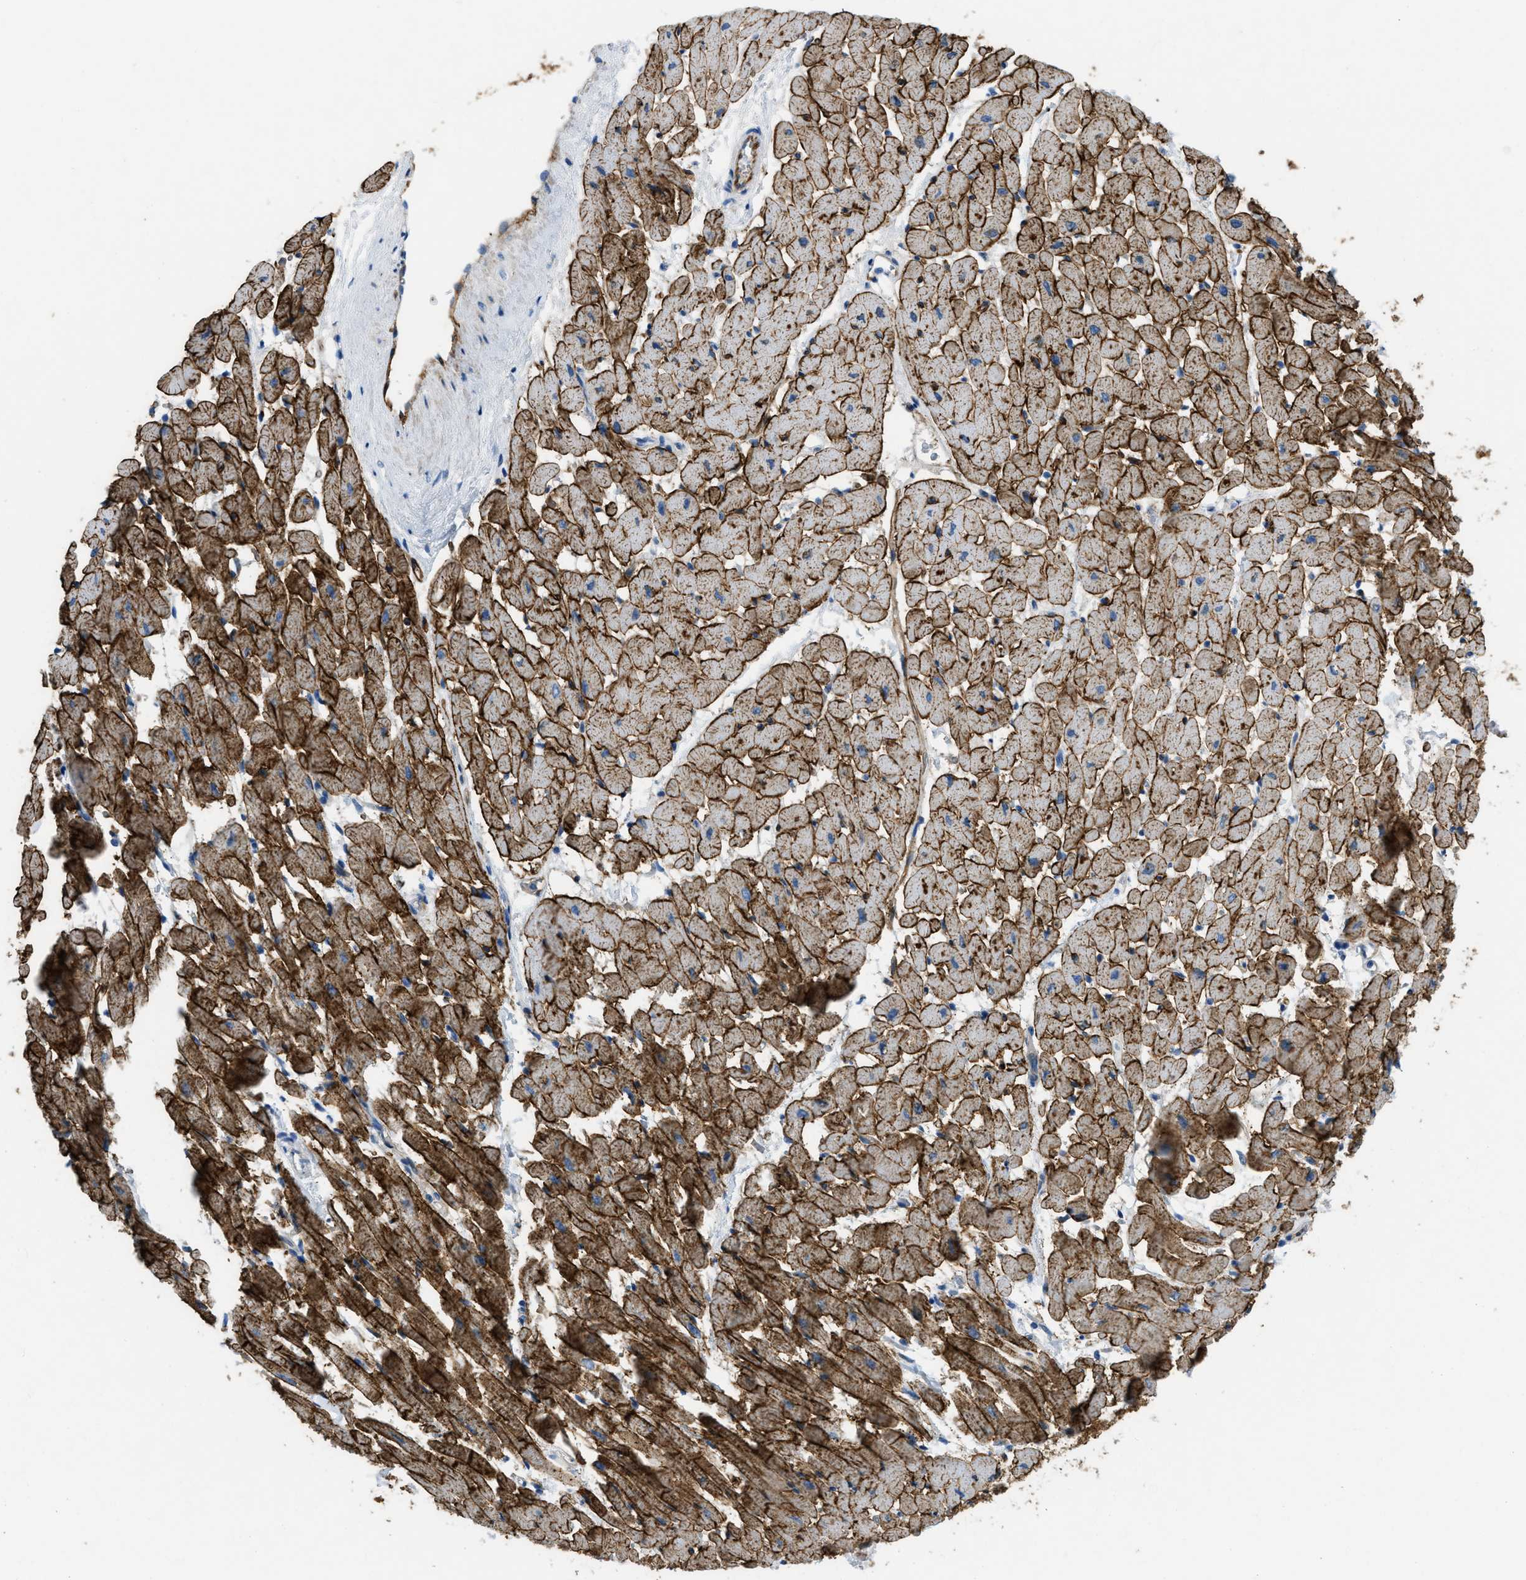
{"staining": {"intensity": "strong", "quantity": ">75%", "location": "cytoplasmic/membranous"}, "tissue": "heart muscle", "cell_type": "Cardiomyocytes", "image_type": "normal", "snomed": [{"axis": "morphology", "description": "Normal tissue, NOS"}, {"axis": "topography", "description": "Heart"}], "caption": "The photomicrograph demonstrates a brown stain indicating the presence of a protein in the cytoplasmic/membranous of cardiomyocytes in heart muscle. (DAB IHC with brightfield microscopy, high magnification).", "gene": "SPEG", "patient": {"sex": "male", "age": 45}}